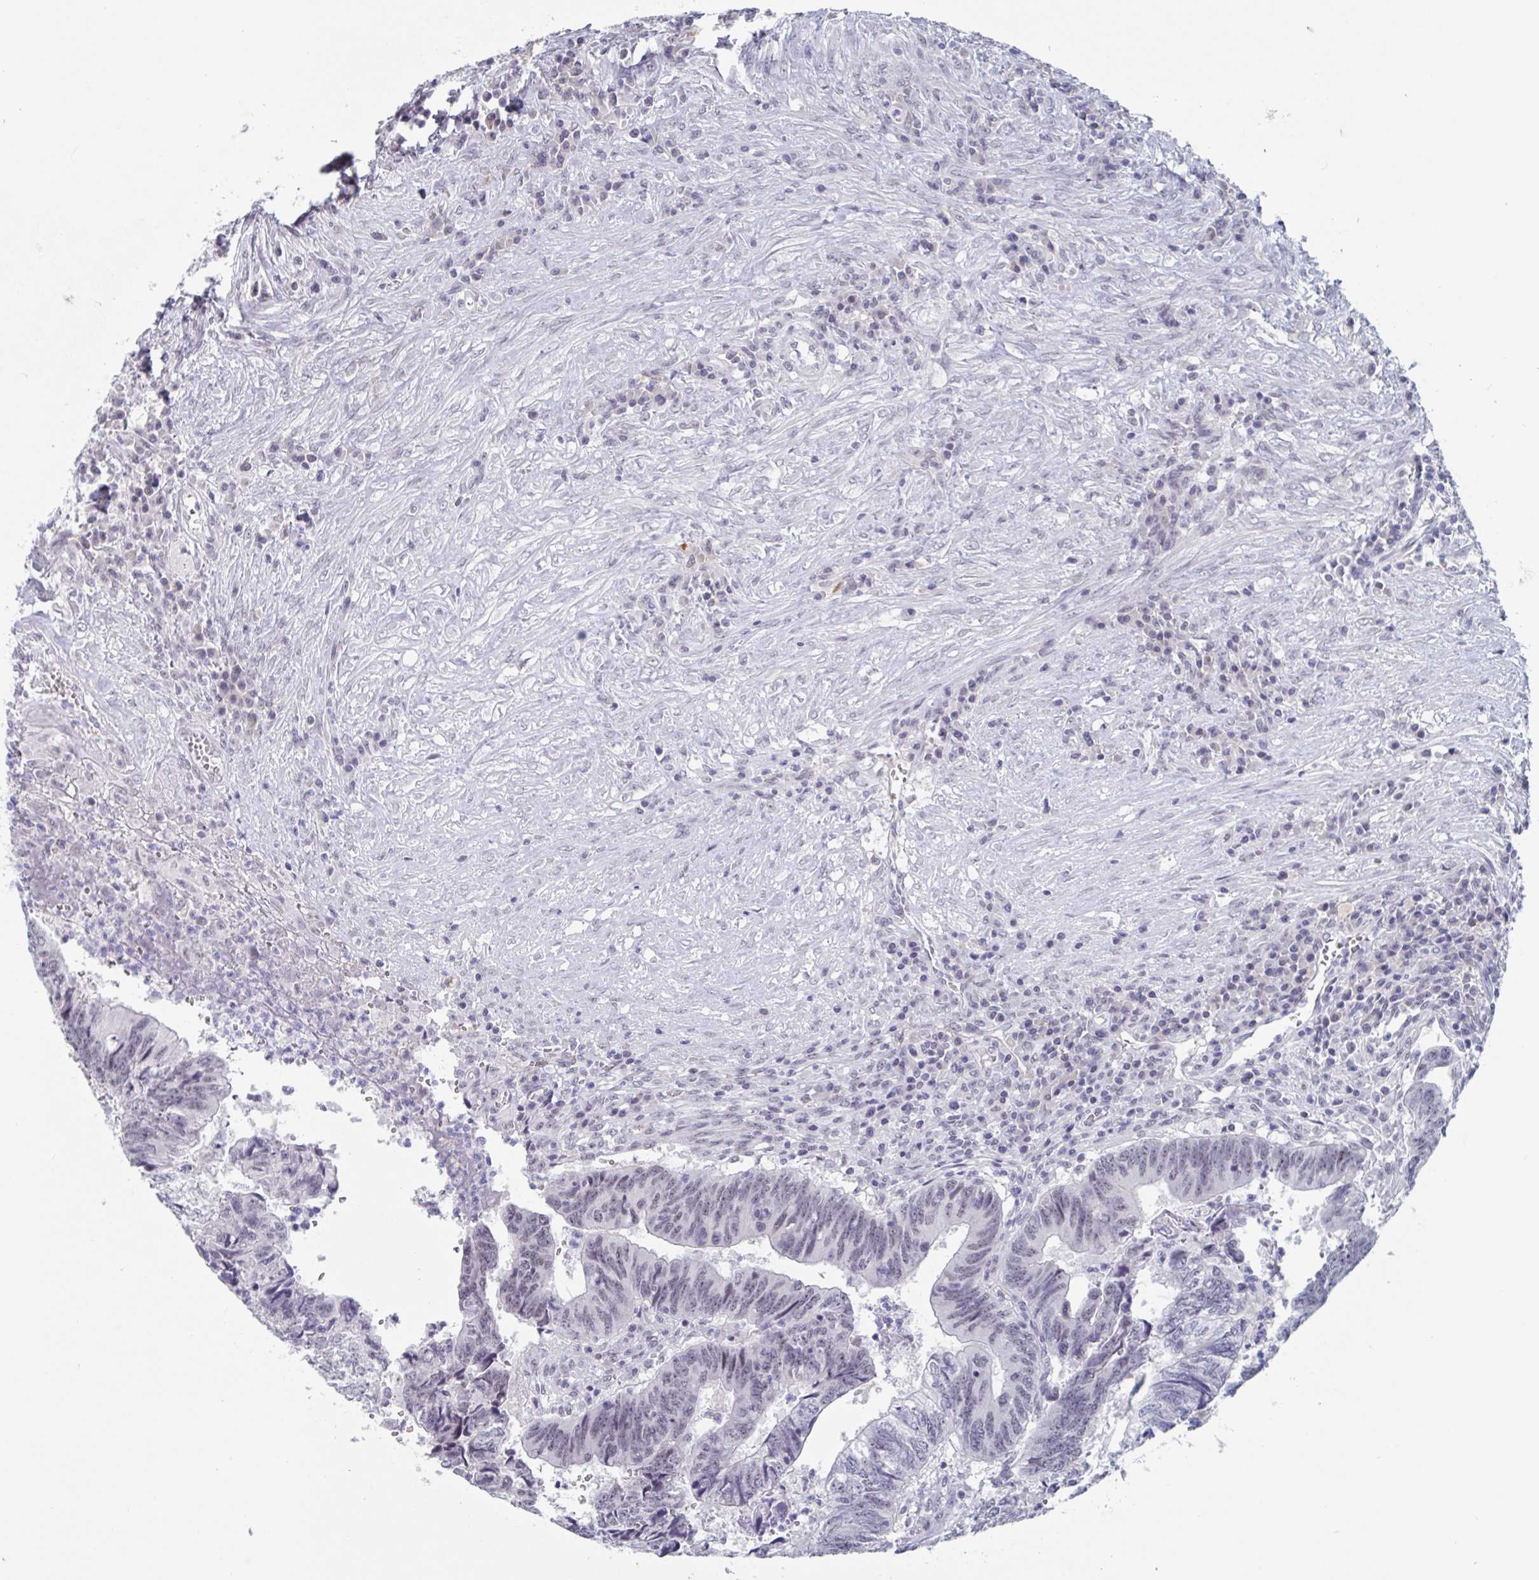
{"staining": {"intensity": "weak", "quantity": "<25%", "location": "nuclear"}, "tissue": "colorectal cancer", "cell_type": "Tumor cells", "image_type": "cancer", "snomed": [{"axis": "morphology", "description": "Adenocarcinoma, NOS"}, {"axis": "topography", "description": "Colon"}], "caption": "Colorectal cancer stained for a protein using immunohistochemistry reveals no staining tumor cells.", "gene": "KDM4D", "patient": {"sex": "male", "age": 86}}